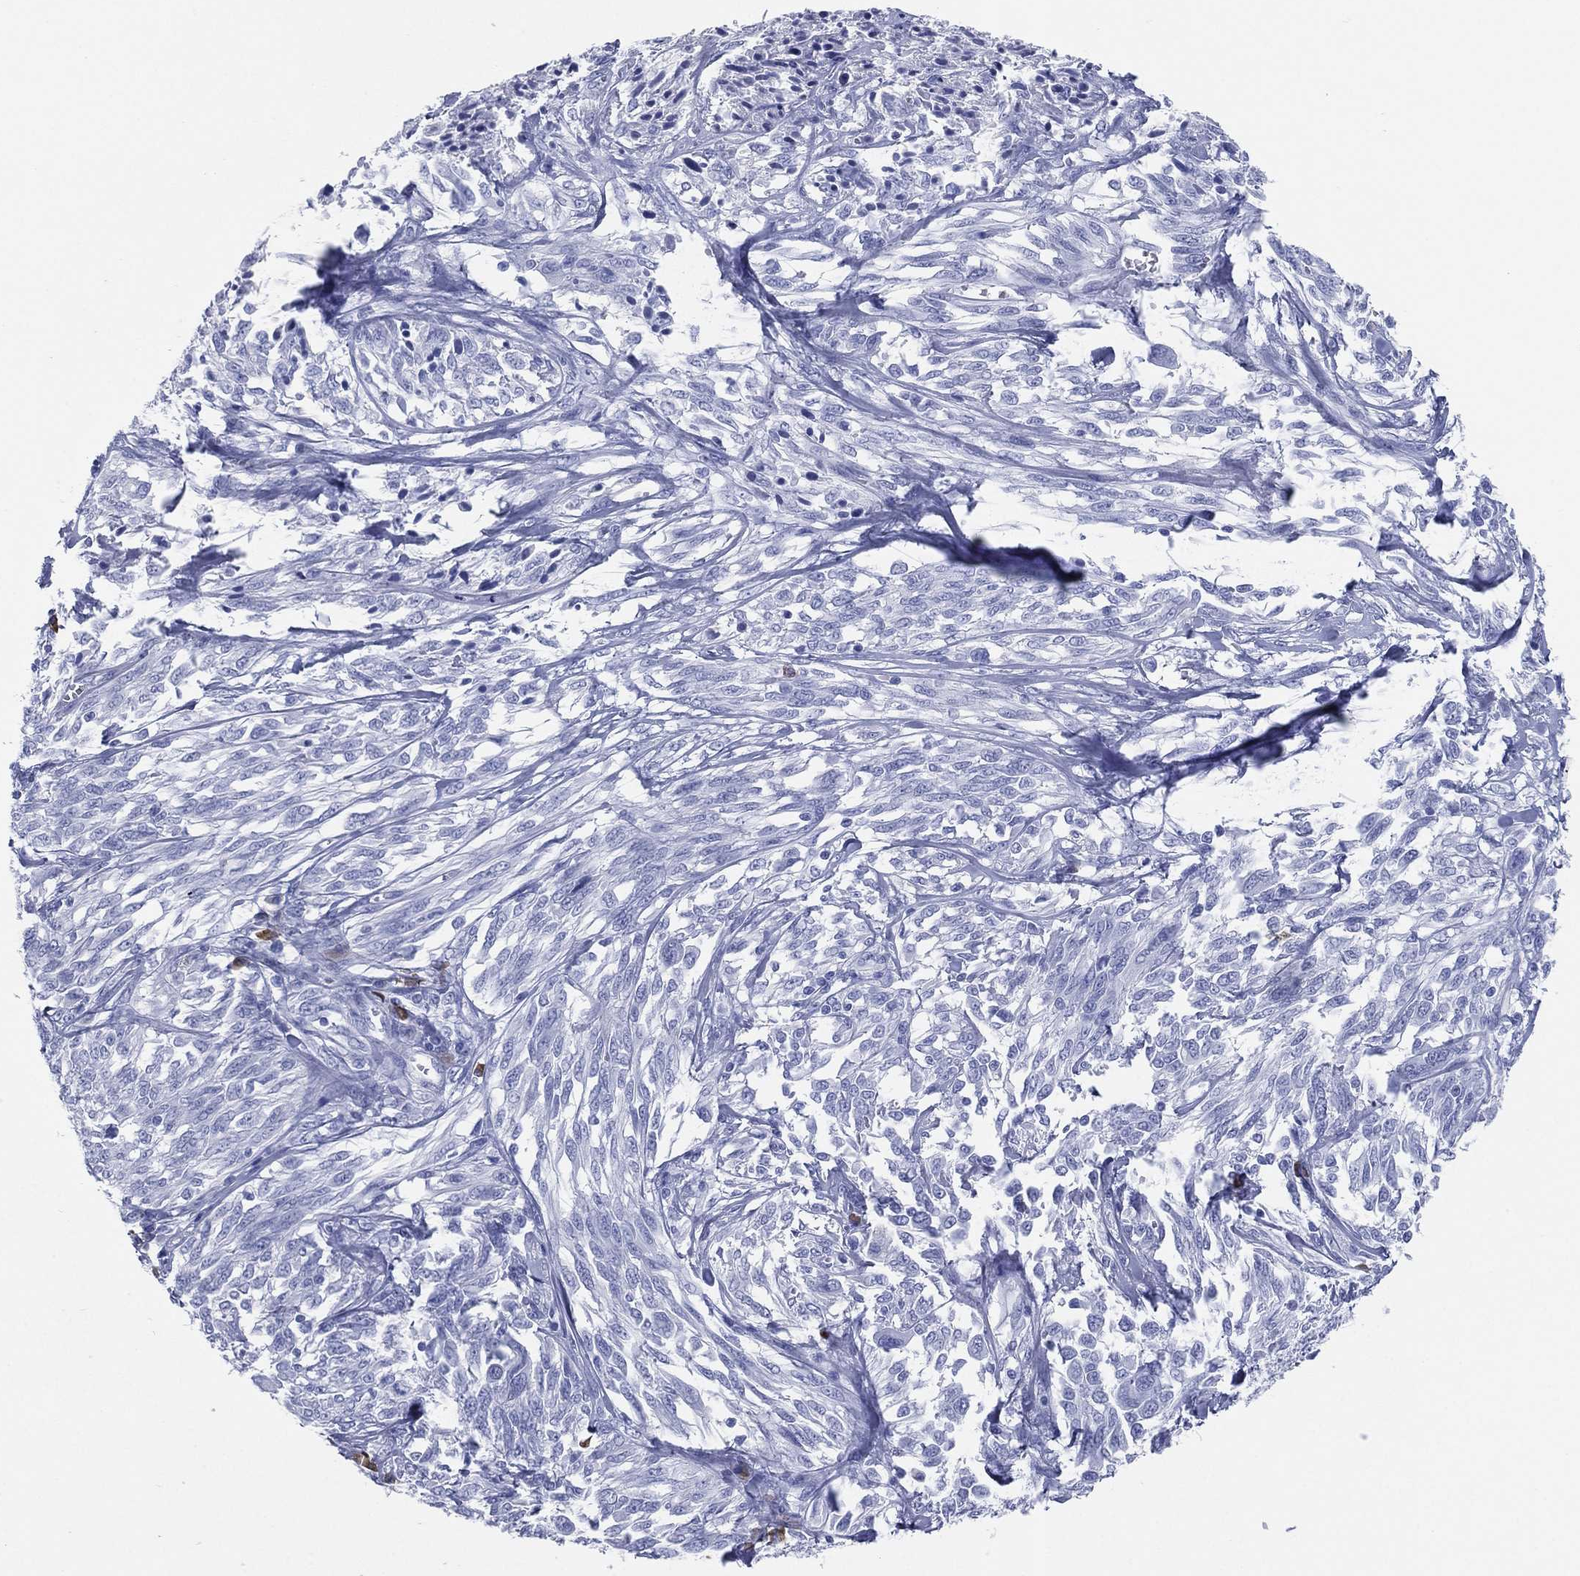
{"staining": {"intensity": "negative", "quantity": "none", "location": "none"}, "tissue": "melanoma", "cell_type": "Tumor cells", "image_type": "cancer", "snomed": [{"axis": "morphology", "description": "Malignant melanoma, NOS"}, {"axis": "topography", "description": "Skin"}], "caption": "An IHC photomicrograph of malignant melanoma is shown. There is no staining in tumor cells of malignant melanoma.", "gene": "CD79A", "patient": {"sex": "female", "age": 91}}